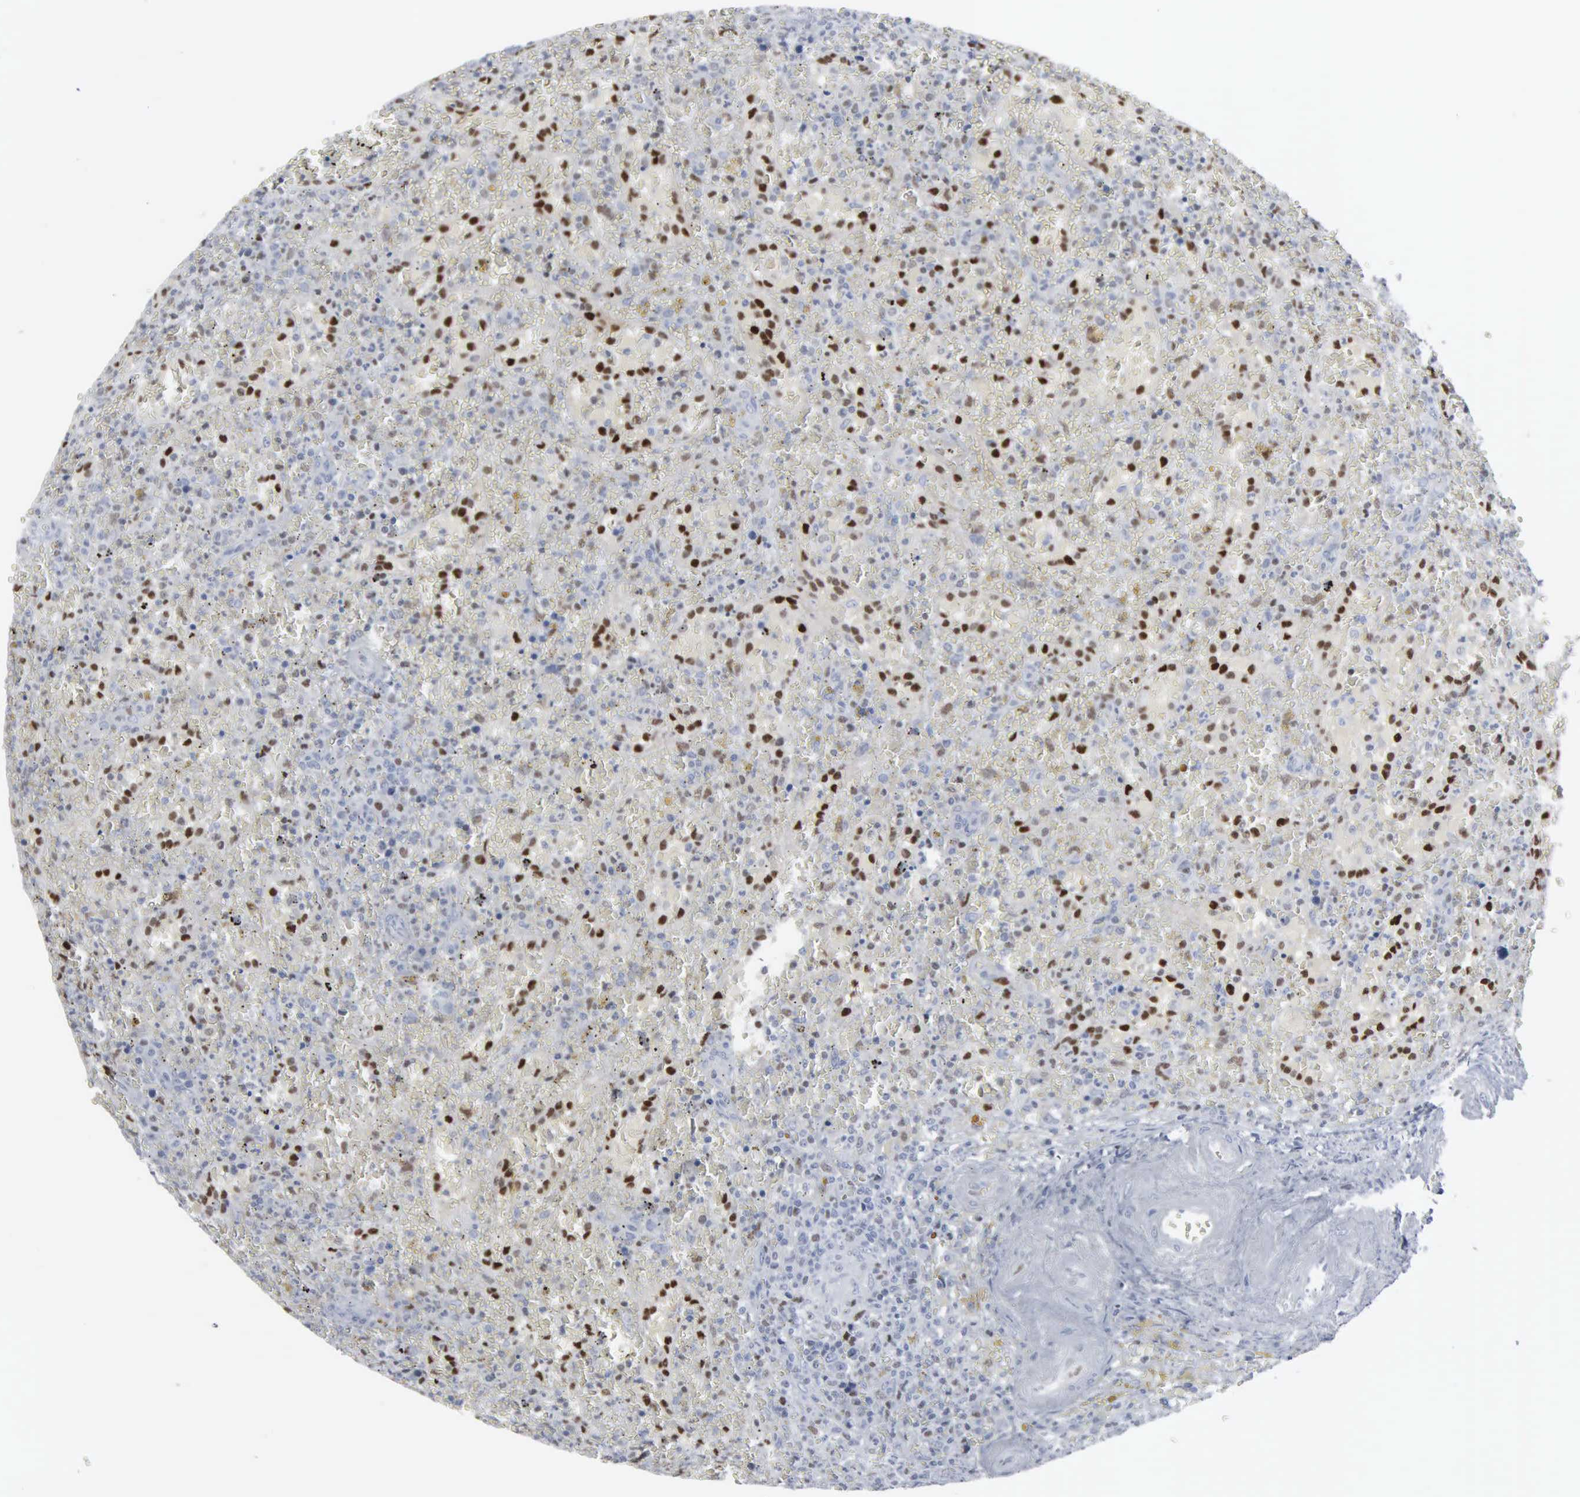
{"staining": {"intensity": "moderate", "quantity": "25%-75%", "location": "nuclear"}, "tissue": "lymphoma", "cell_type": "Tumor cells", "image_type": "cancer", "snomed": [{"axis": "morphology", "description": "Malignant lymphoma, non-Hodgkin's type, High grade"}, {"axis": "topography", "description": "Spleen"}, {"axis": "topography", "description": "Lymph node"}], "caption": "About 25%-75% of tumor cells in human high-grade malignant lymphoma, non-Hodgkin's type show moderate nuclear protein expression as visualized by brown immunohistochemical staining.", "gene": "CCND3", "patient": {"sex": "female", "age": 70}}